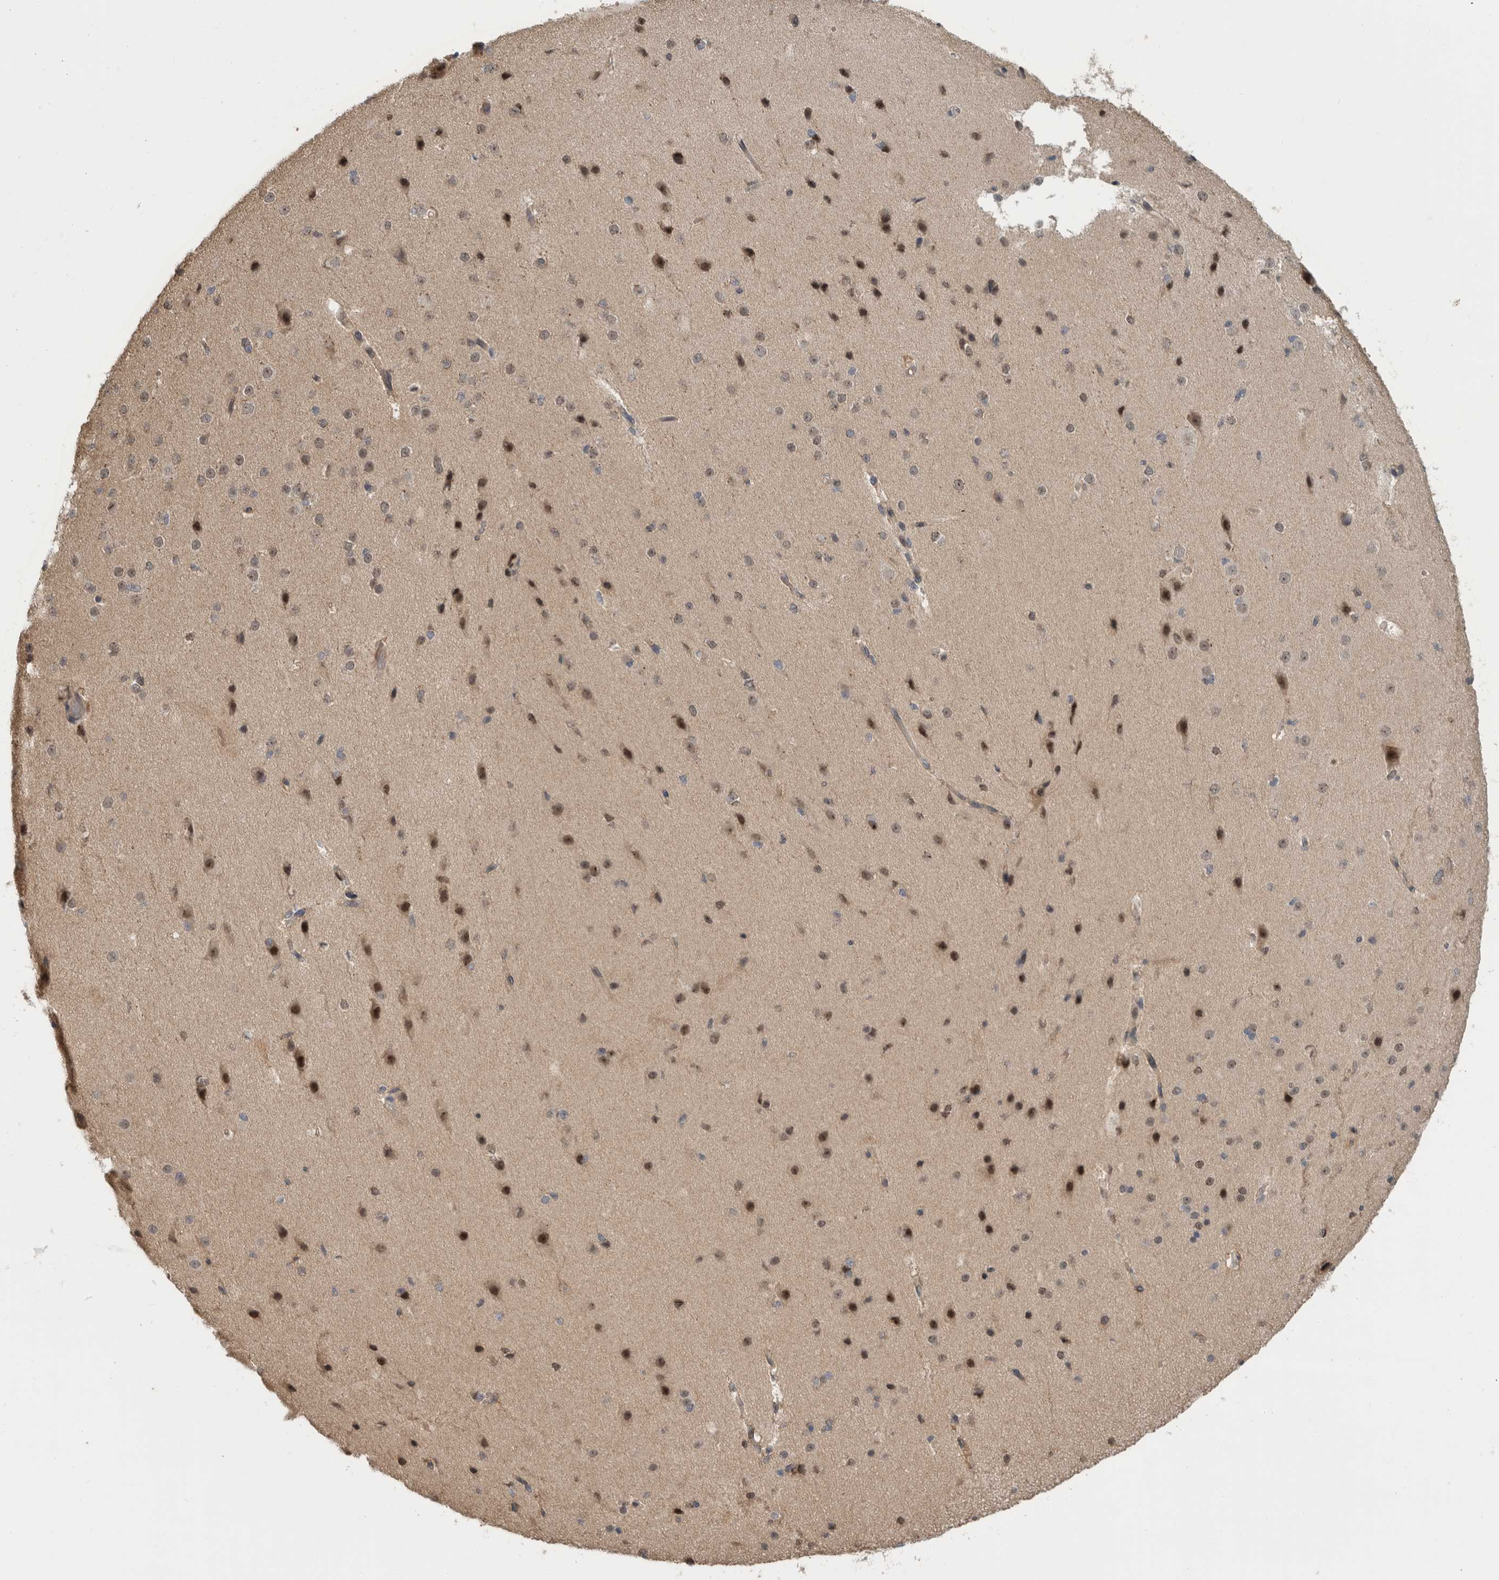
{"staining": {"intensity": "weak", "quantity": "25%-75%", "location": "cytoplasmic/membranous"}, "tissue": "cerebral cortex", "cell_type": "Endothelial cells", "image_type": "normal", "snomed": [{"axis": "morphology", "description": "Normal tissue, NOS"}, {"axis": "morphology", "description": "Developmental malformation"}, {"axis": "topography", "description": "Cerebral cortex"}], "caption": "DAB (3,3'-diaminobenzidine) immunohistochemical staining of unremarkable cerebral cortex displays weak cytoplasmic/membranous protein expression in approximately 25%-75% of endothelial cells.", "gene": "KLK5", "patient": {"sex": "female", "age": 30}}